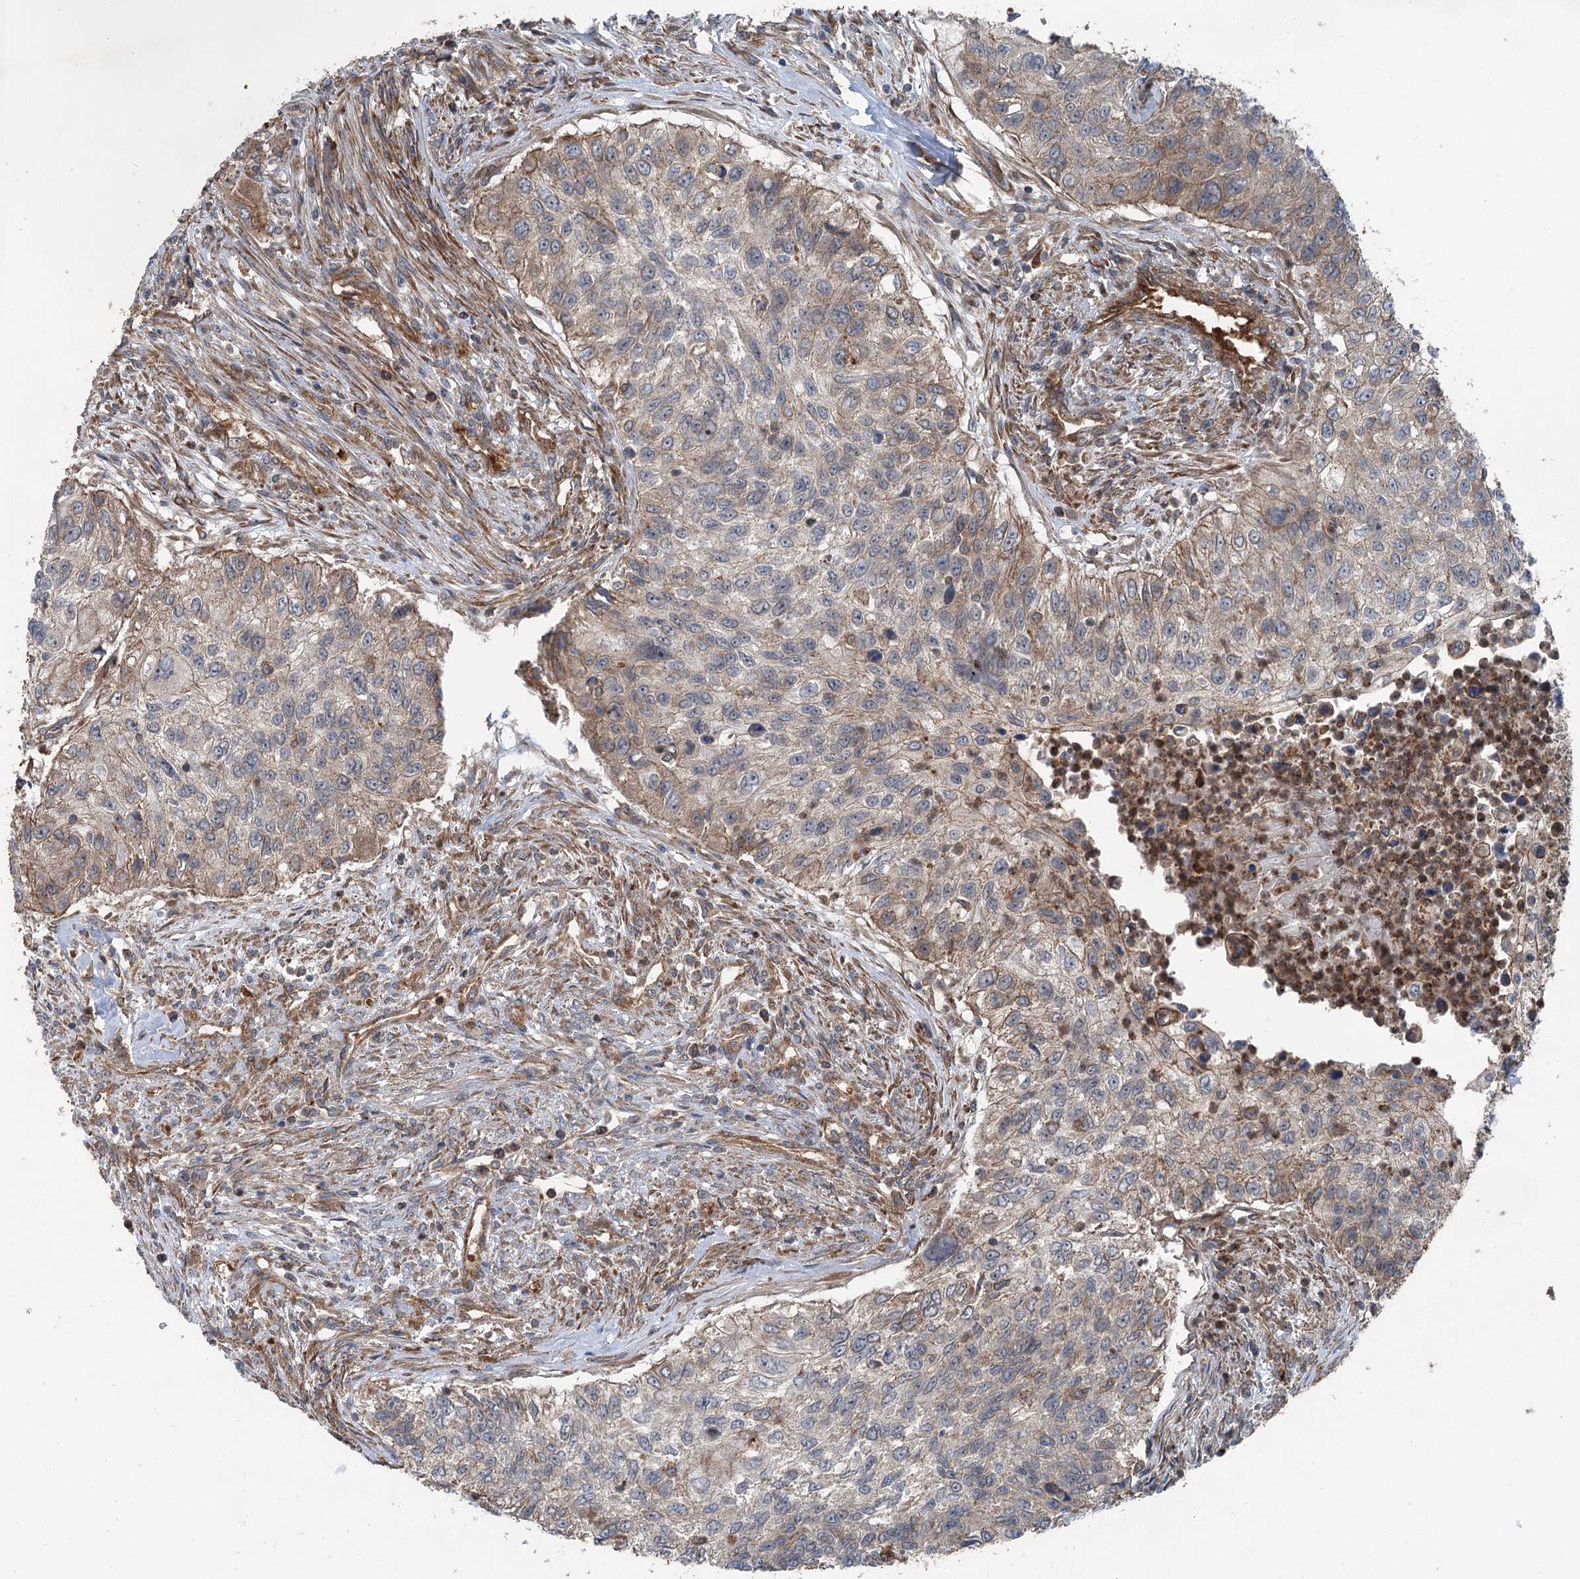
{"staining": {"intensity": "weak", "quantity": "<25%", "location": "cytoplasmic/membranous"}, "tissue": "urothelial cancer", "cell_type": "Tumor cells", "image_type": "cancer", "snomed": [{"axis": "morphology", "description": "Urothelial carcinoma, High grade"}, {"axis": "topography", "description": "Urinary bladder"}], "caption": "High magnification brightfield microscopy of high-grade urothelial carcinoma stained with DAB (3,3'-diaminobenzidine) (brown) and counterstained with hematoxylin (blue): tumor cells show no significant expression.", "gene": "IQSEC1", "patient": {"sex": "female", "age": 60}}